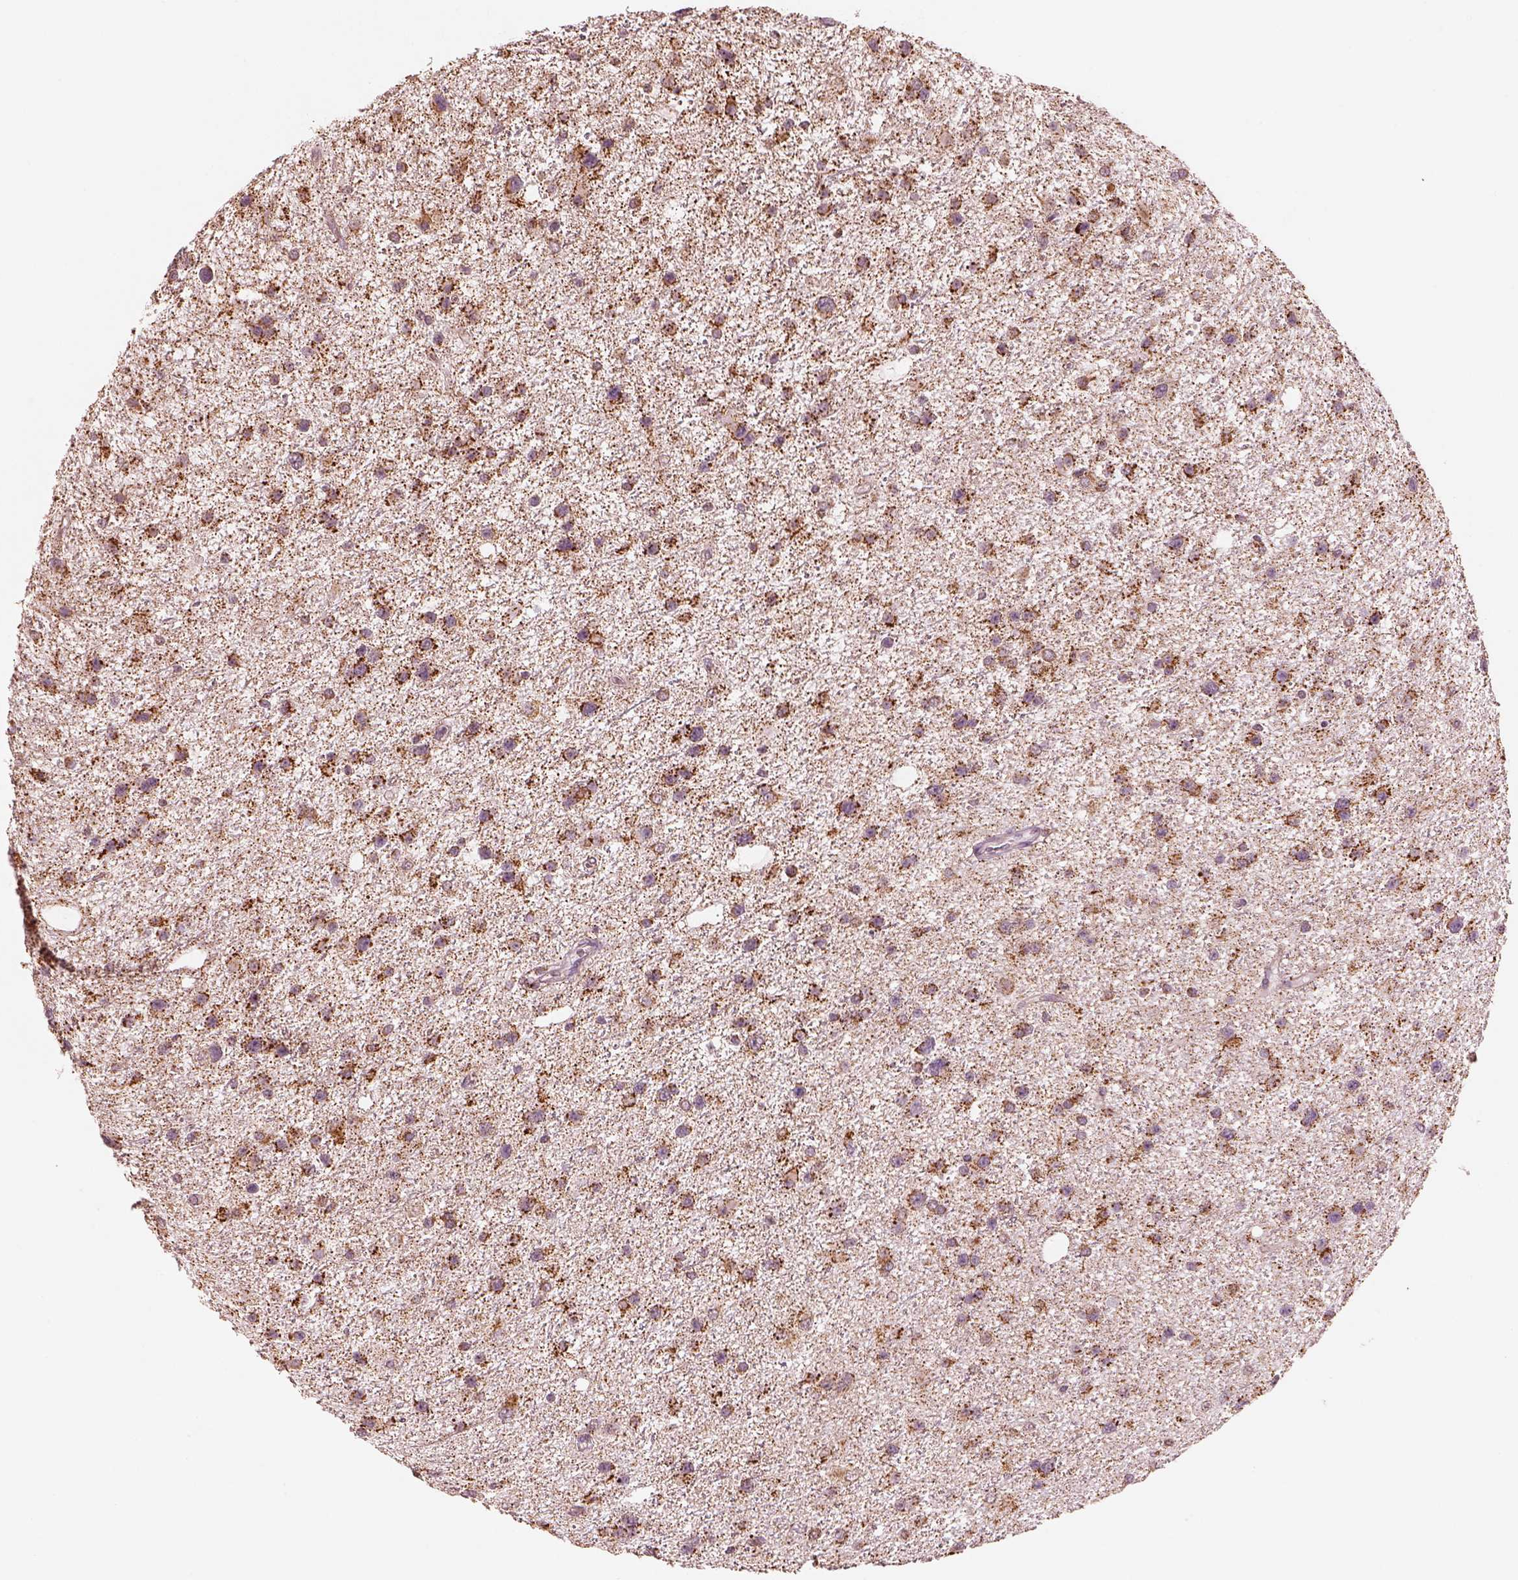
{"staining": {"intensity": "moderate", "quantity": ">75%", "location": "cytoplasmic/membranous"}, "tissue": "glioma", "cell_type": "Tumor cells", "image_type": "cancer", "snomed": [{"axis": "morphology", "description": "Glioma, malignant, Low grade"}, {"axis": "topography", "description": "Brain"}], "caption": "Glioma stained for a protein (brown) reveals moderate cytoplasmic/membranous positive staining in approximately >75% of tumor cells.", "gene": "ENTPD6", "patient": {"sex": "female", "age": 32}}